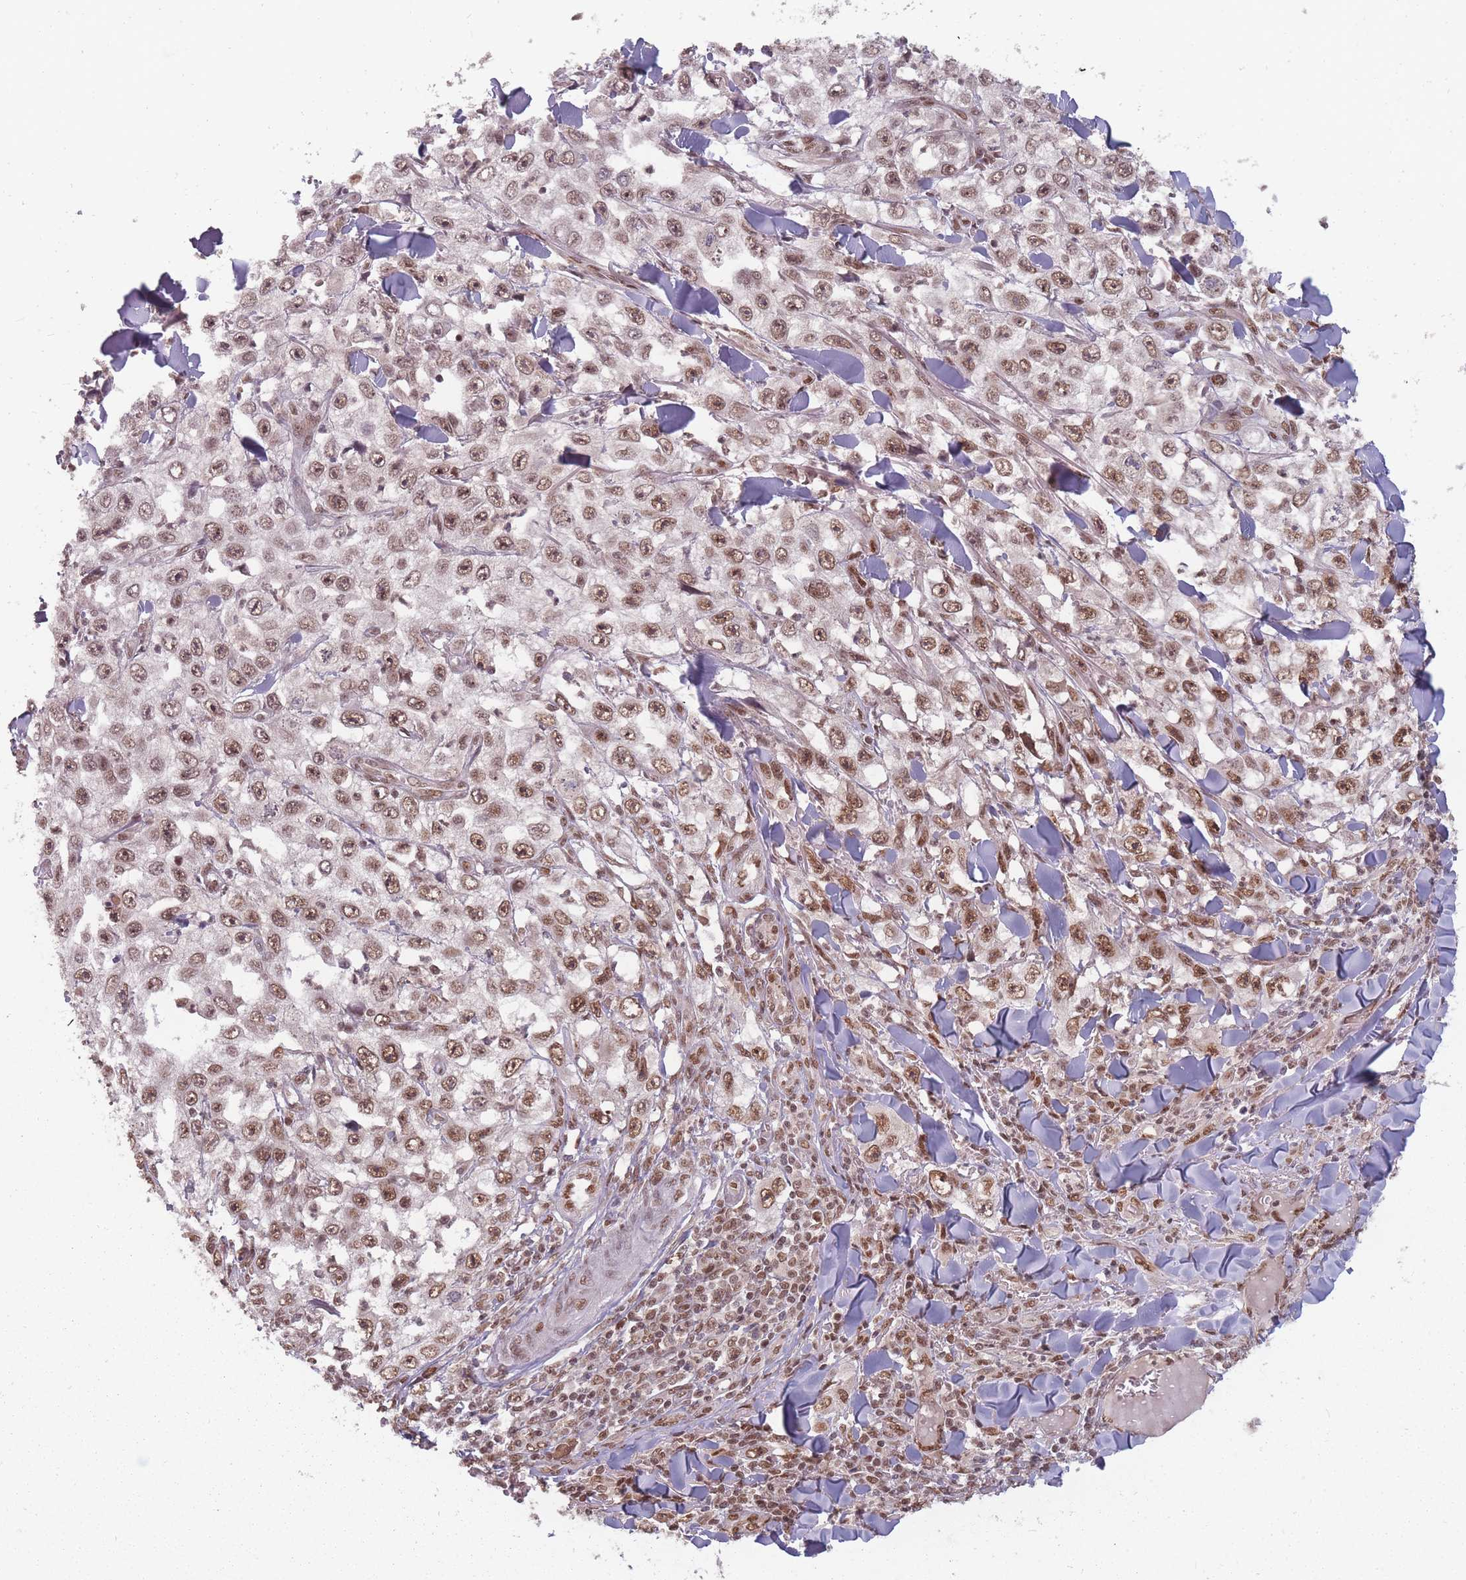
{"staining": {"intensity": "moderate", "quantity": ">75%", "location": "nuclear"}, "tissue": "skin cancer", "cell_type": "Tumor cells", "image_type": "cancer", "snomed": [{"axis": "morphology", "description": "Squamous cell carcinoma, NOS"}, {"axis": "topography", "description": "Skin"}], "caption": "Protein staining exhibits moderate nuclear positivity in about >75% of tumor cells in skin cancer. (Stains: DAB (3,3'-diaminobenzidine) in brown, nuclei in blue, Microscopy: brightfield microscopy at high magnification).", "gene": "TMED3", "patient": {"sex": "male", "age": 82}}